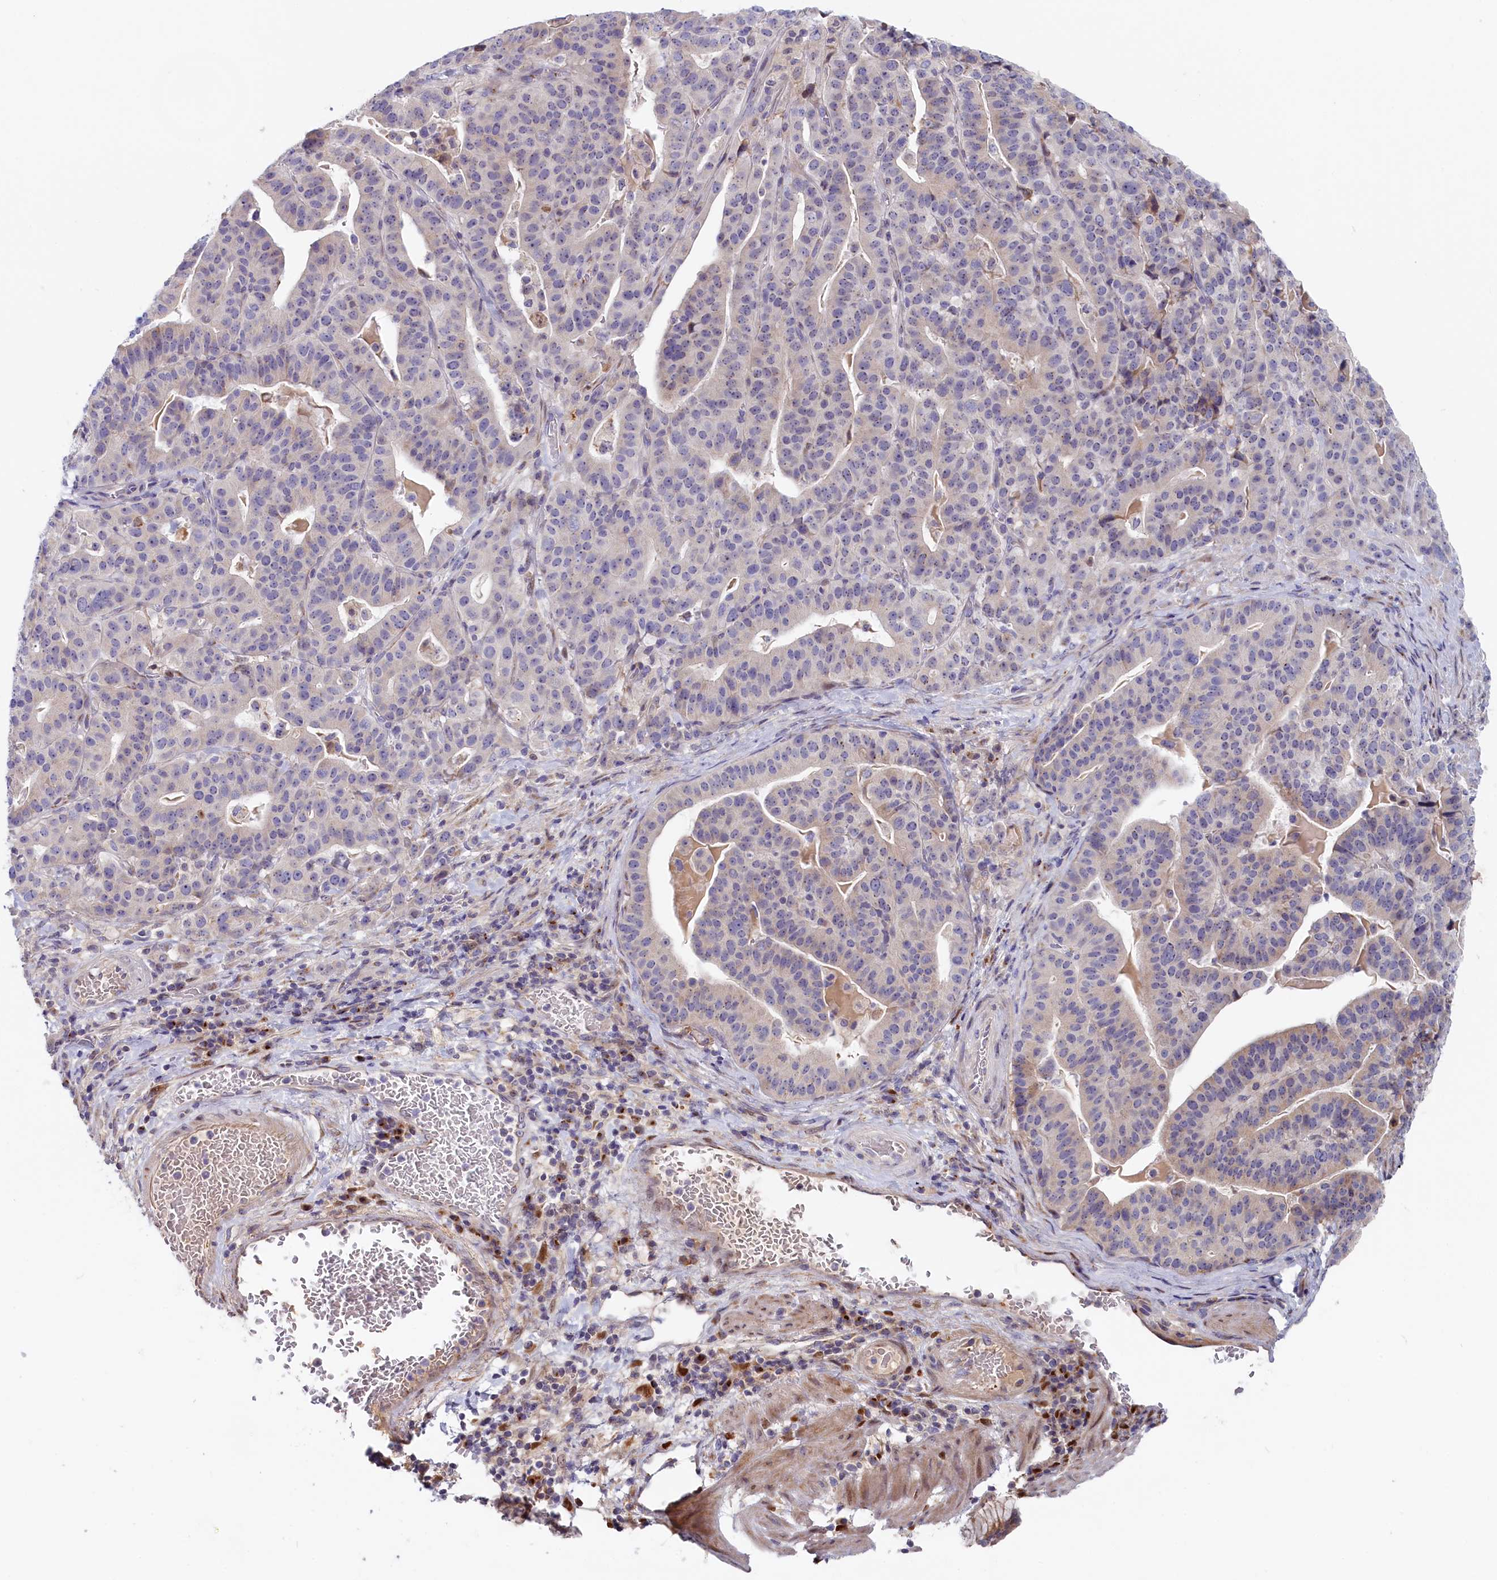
{"staining": {"intensity": "negative", "quantity": "none", "location": "none"}, "tissue": "stomach cancer", "cell_type": "Tumor cells", "image_type": "cancer", "snomed": [{"axis": "morphology", "description": "Adenocarcinoma, NOS"}, {"axis": "topography", "description": "Stomach"}], "caption": "Immunohistochemical staining of human stomach cancer reveals no significant positivity in tumor cells. (Brightfield microscopy of DAB (3,3'-diaminobenzidine) IHC at high magnification).", "gene": "CHST12", "patient": {"sex": "male", "age": 48}}